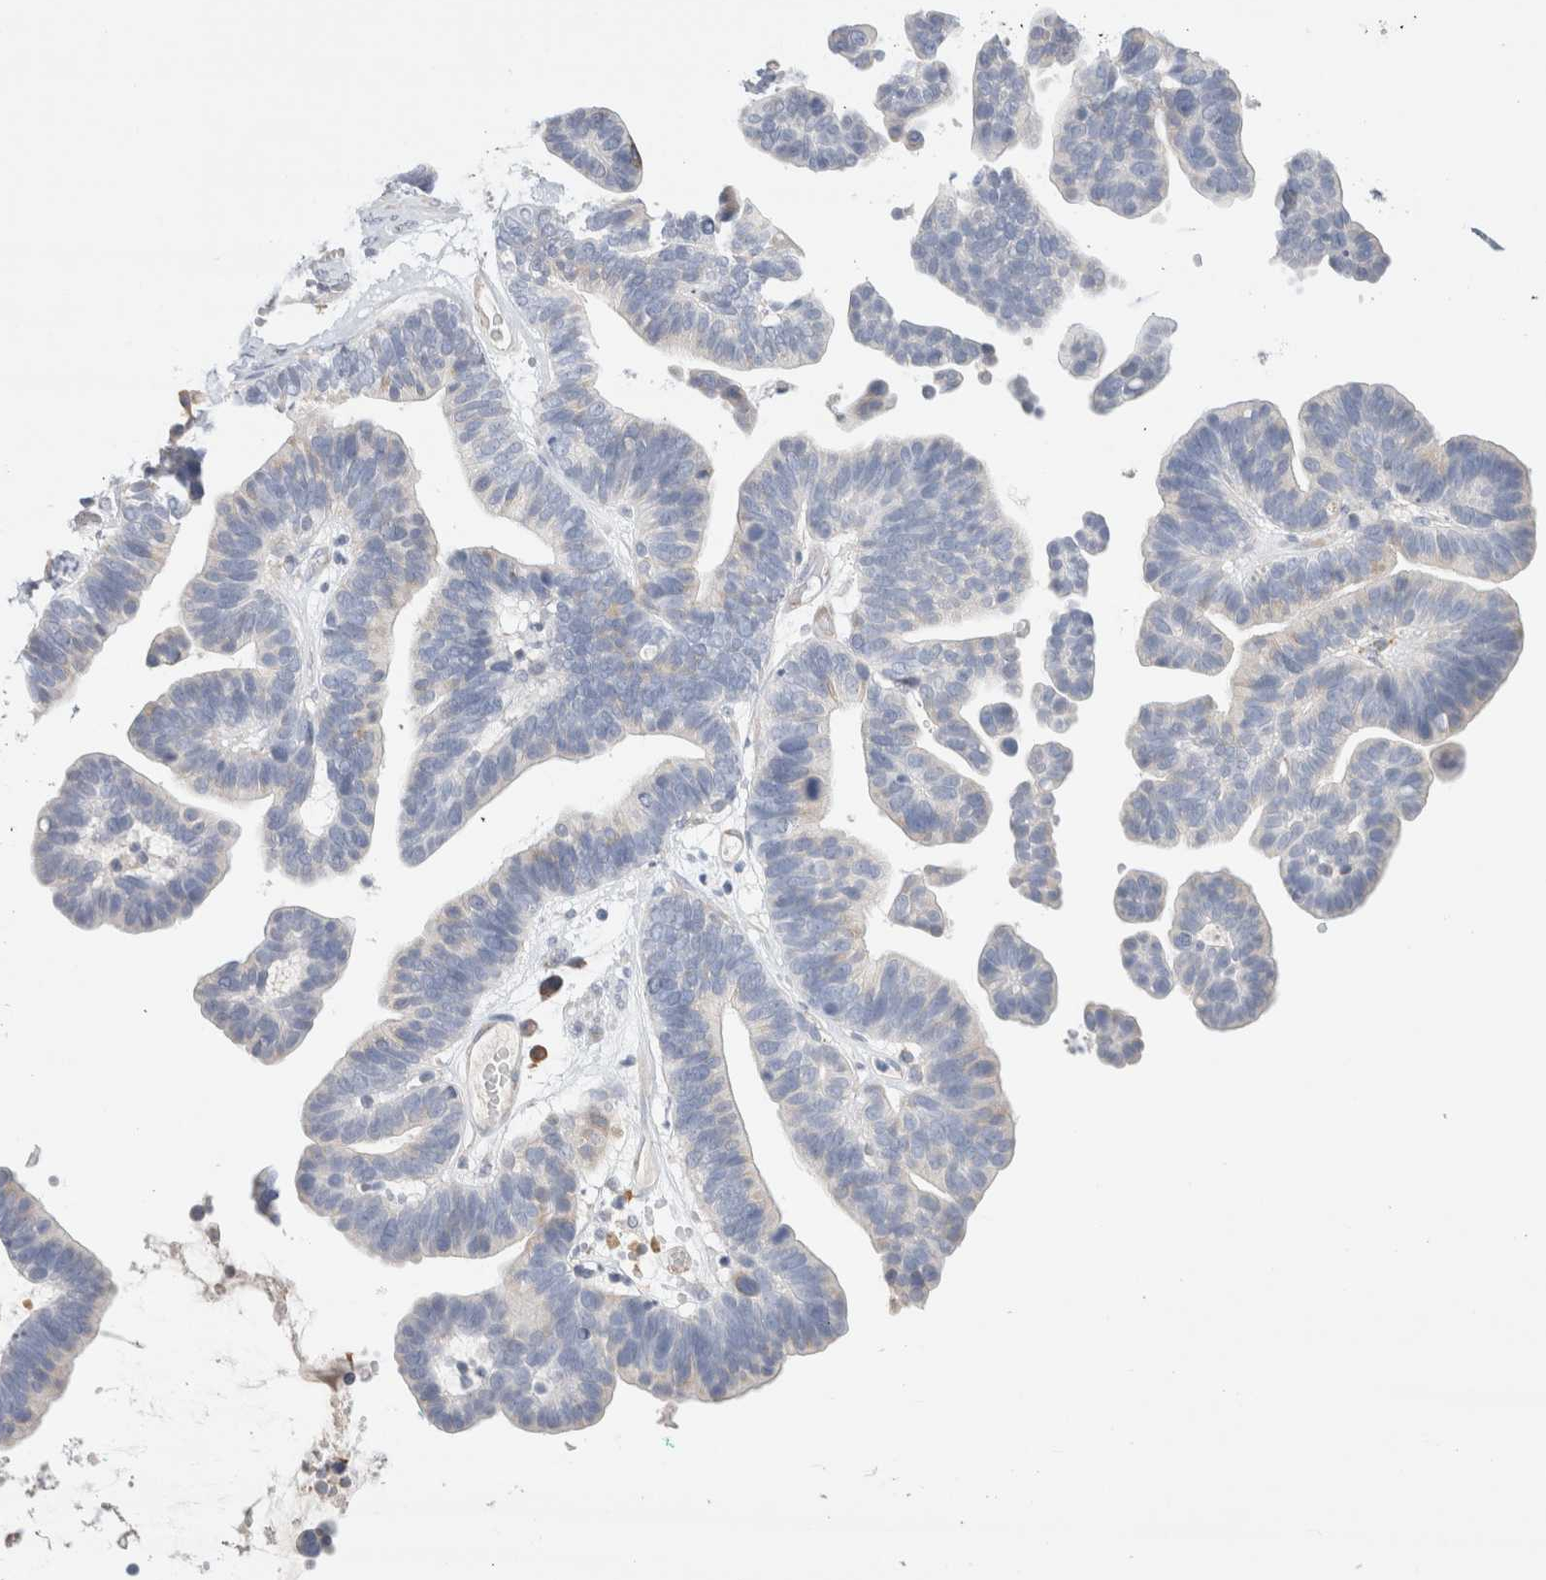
{"staining": {"intensity": "negative", "quantity": "none", "location": "none"}, "tissue": "ovarian cancer", "cell_type": "Tumor cells", "image_type": "cancer", "snomed": [{"axis": "morphology", "description": "Cystadenocarcinoma, serous, NOS"}, {"axis": "topography", "description": "Ovary"}], "caption": "Ovarian cancer was stained to show a protein in brown. There is no significant staining in tumor cells.", "gene": "CSK", "patient": {"sex": "female", "age": 56}}